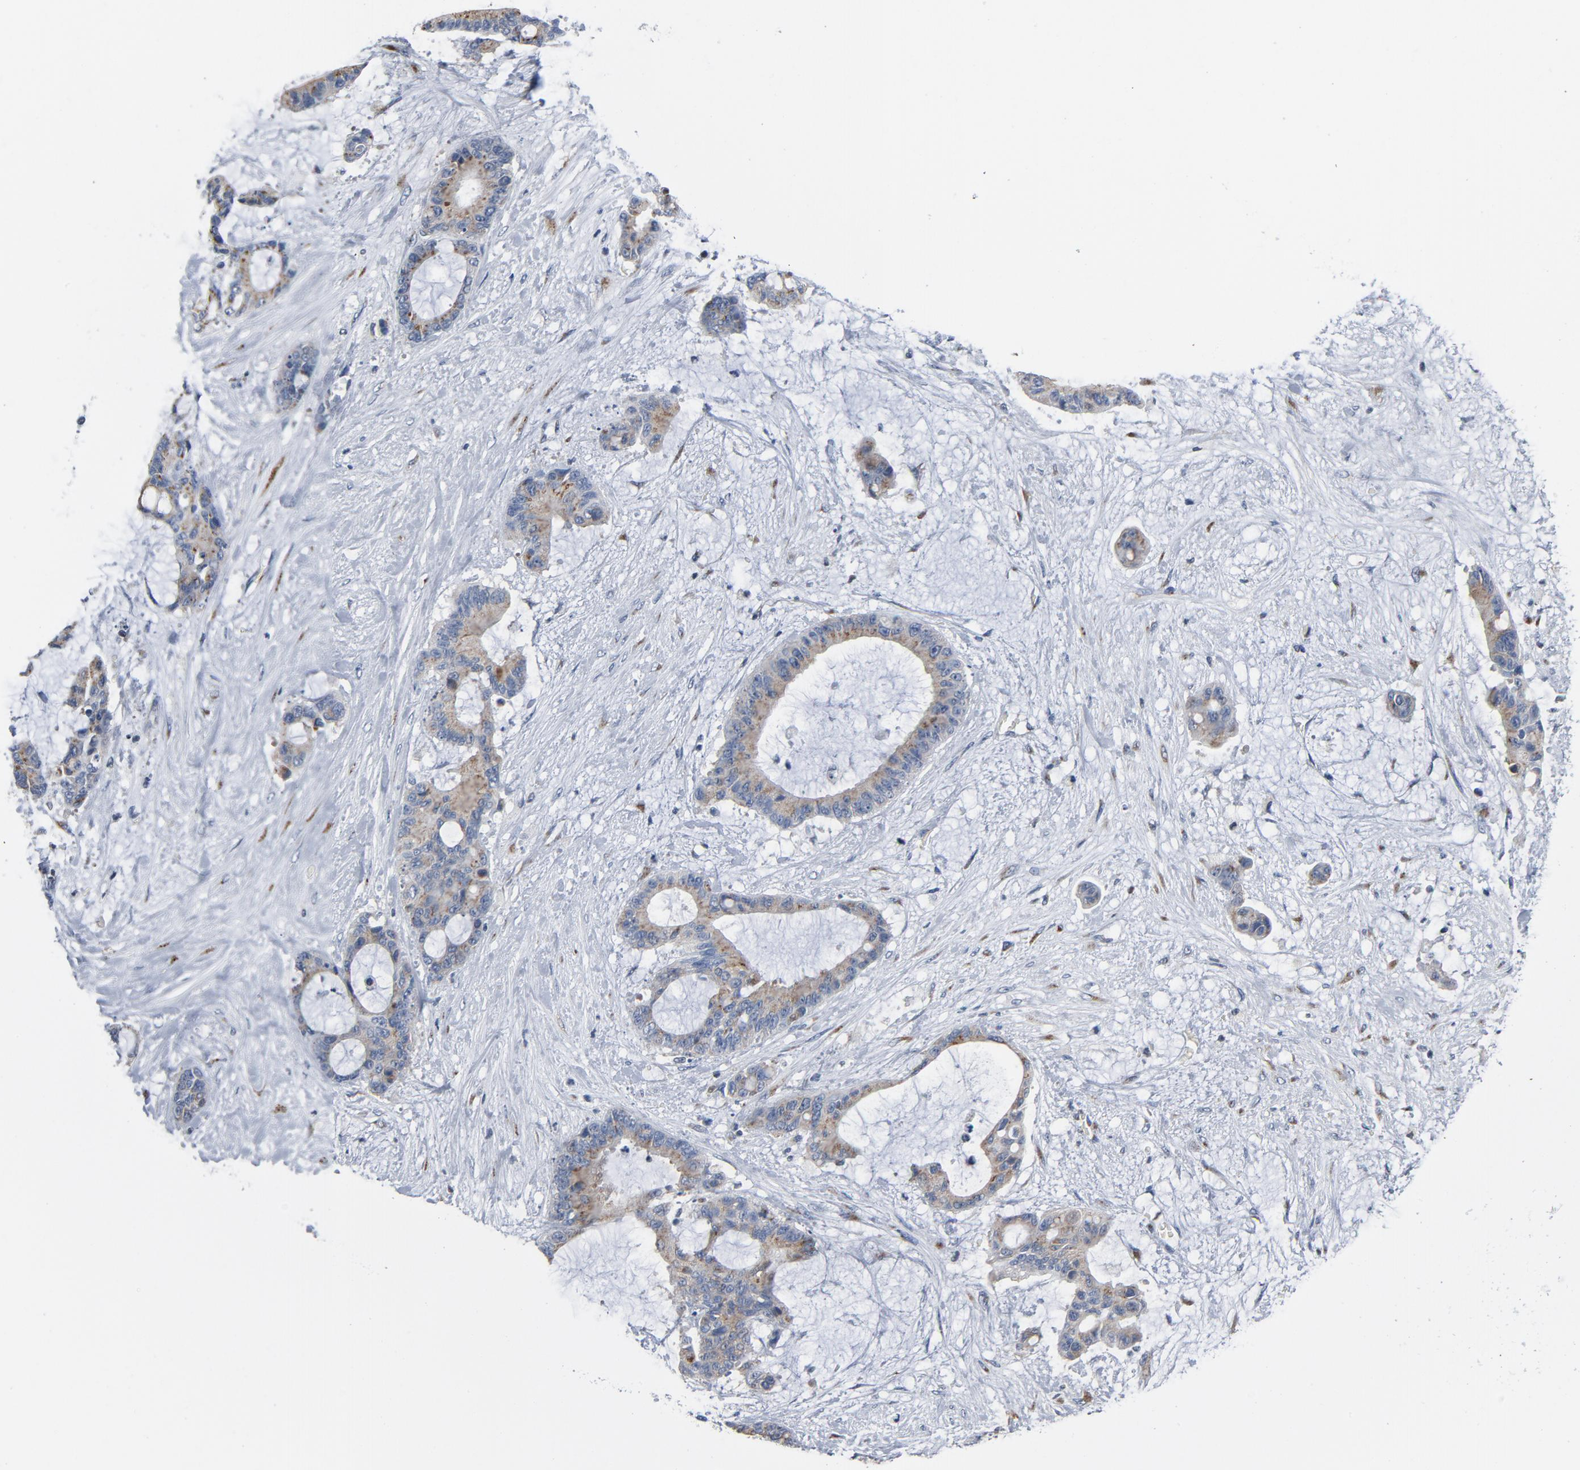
{"staining": {"intensity": "moderate", "quantity": ">75%", "location": "cytoplasmic/membranous"}, "tissue": "liver cancer", "cell_type": "Tumor cells", "image_type": "cancer", "snomed": [{"axis": "morphology", "description": "Cholangiocarcinoma"}, {"axis": "topography", "description": "Liver"}], "caption": "DAB immunohistochemical staining of cholangiocarcinoma (liver) shows moderate cytoplasmic/membranous protein staining in about >75% of tumor cells.", "gene": "YIPF6", "patient": {"sex": "female", "age": 73}}